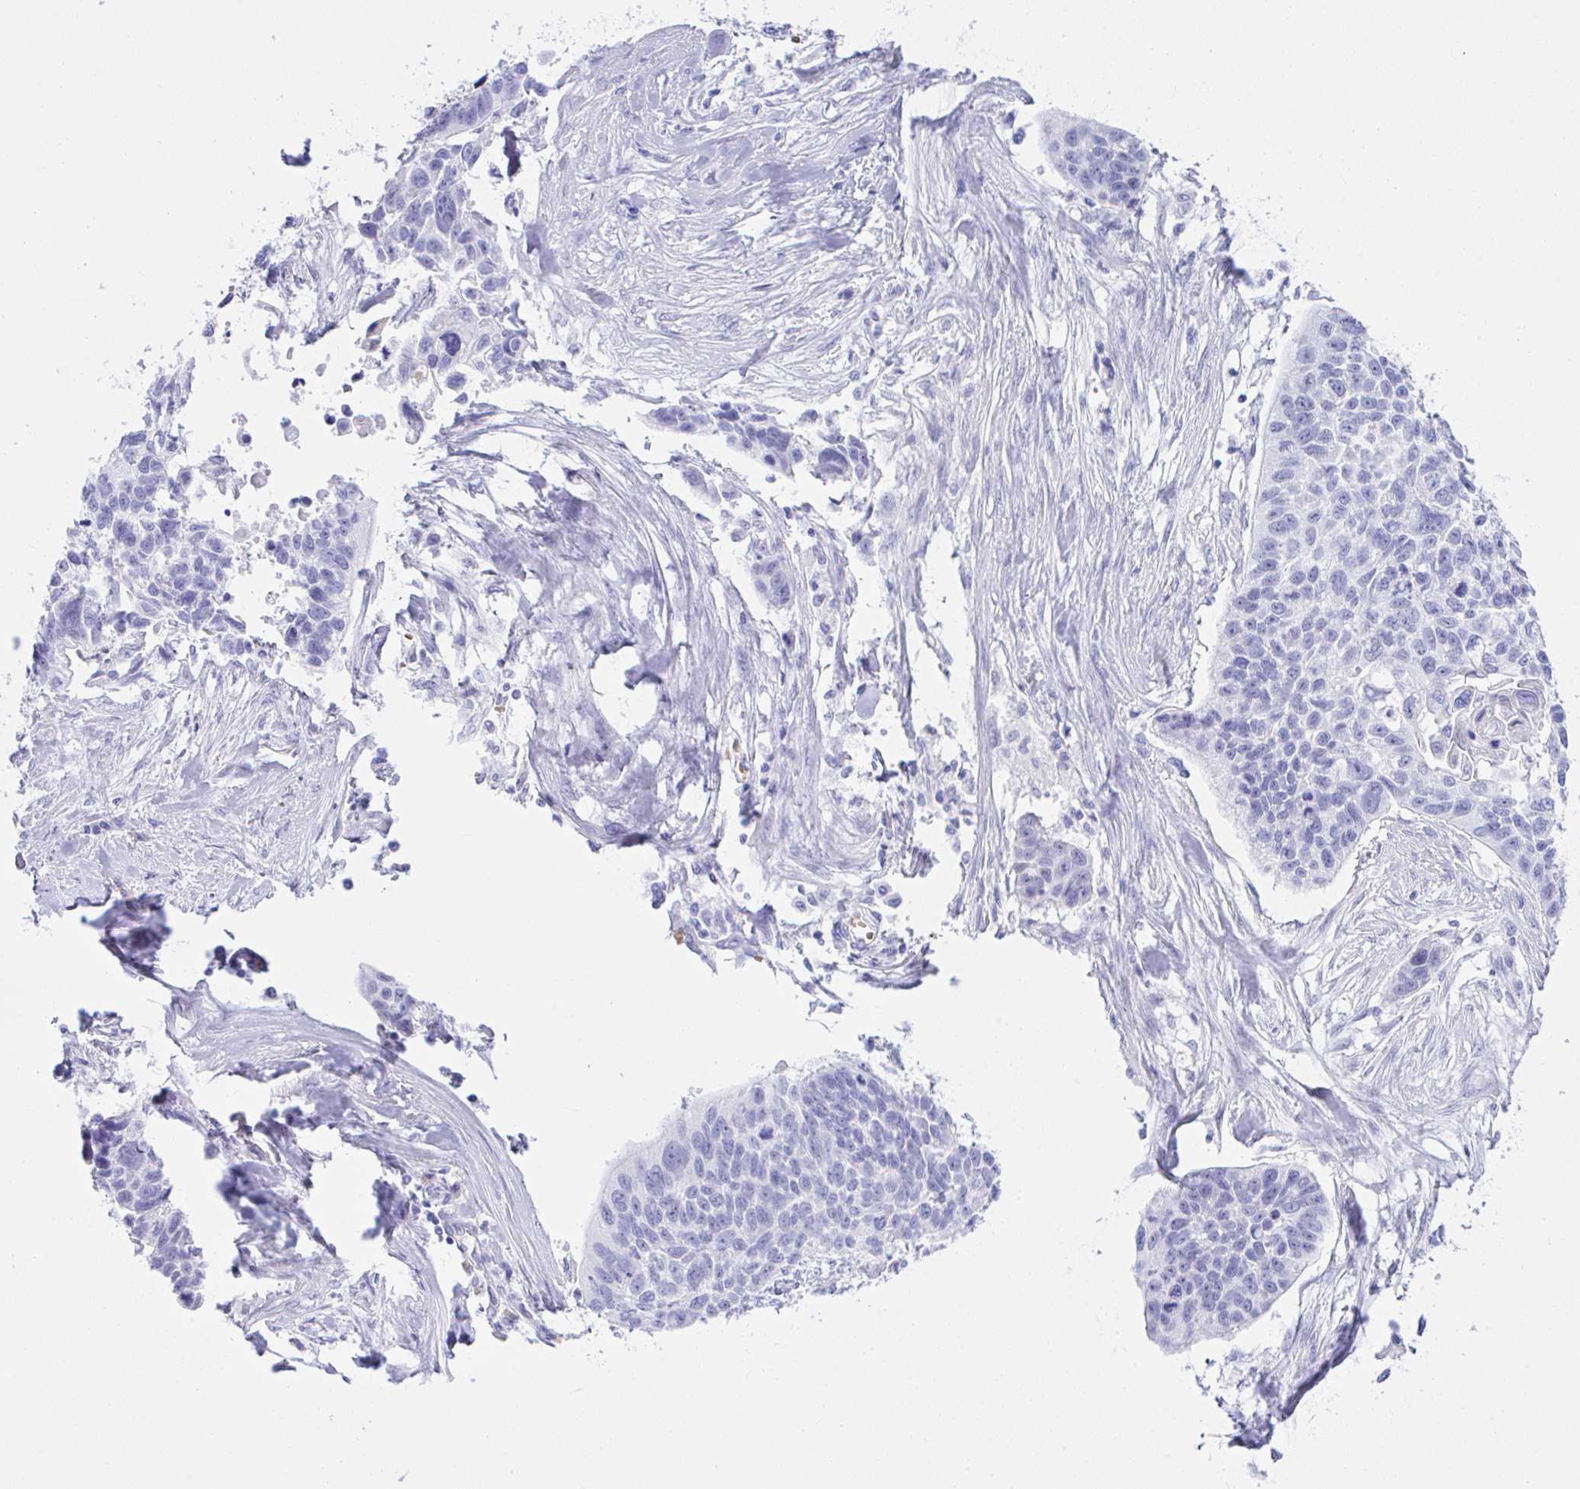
{"staining": {"intensity": "negative", "quantity": "none", "location": "none"}, "tissue": "lung cancer", "cell_type": "Tumor cells", "image_type": "cancer", "snomed": [{"axis": "morphology", "description": "Squamous cell carcinoma, NOS"}, {"axis": "topography", "description": "Lung"}], "caption": "Histopathology image shows no significant protein positivity in tumor cells of lung cancer (squamous cell carcinoma). (Stains: DAB IHC with hematoxylin counter stain, Microscopy: brightfield microscopy at high magnification).", "gene": "SEL1L2", "patient": {"sex": "male", "age": 62}}